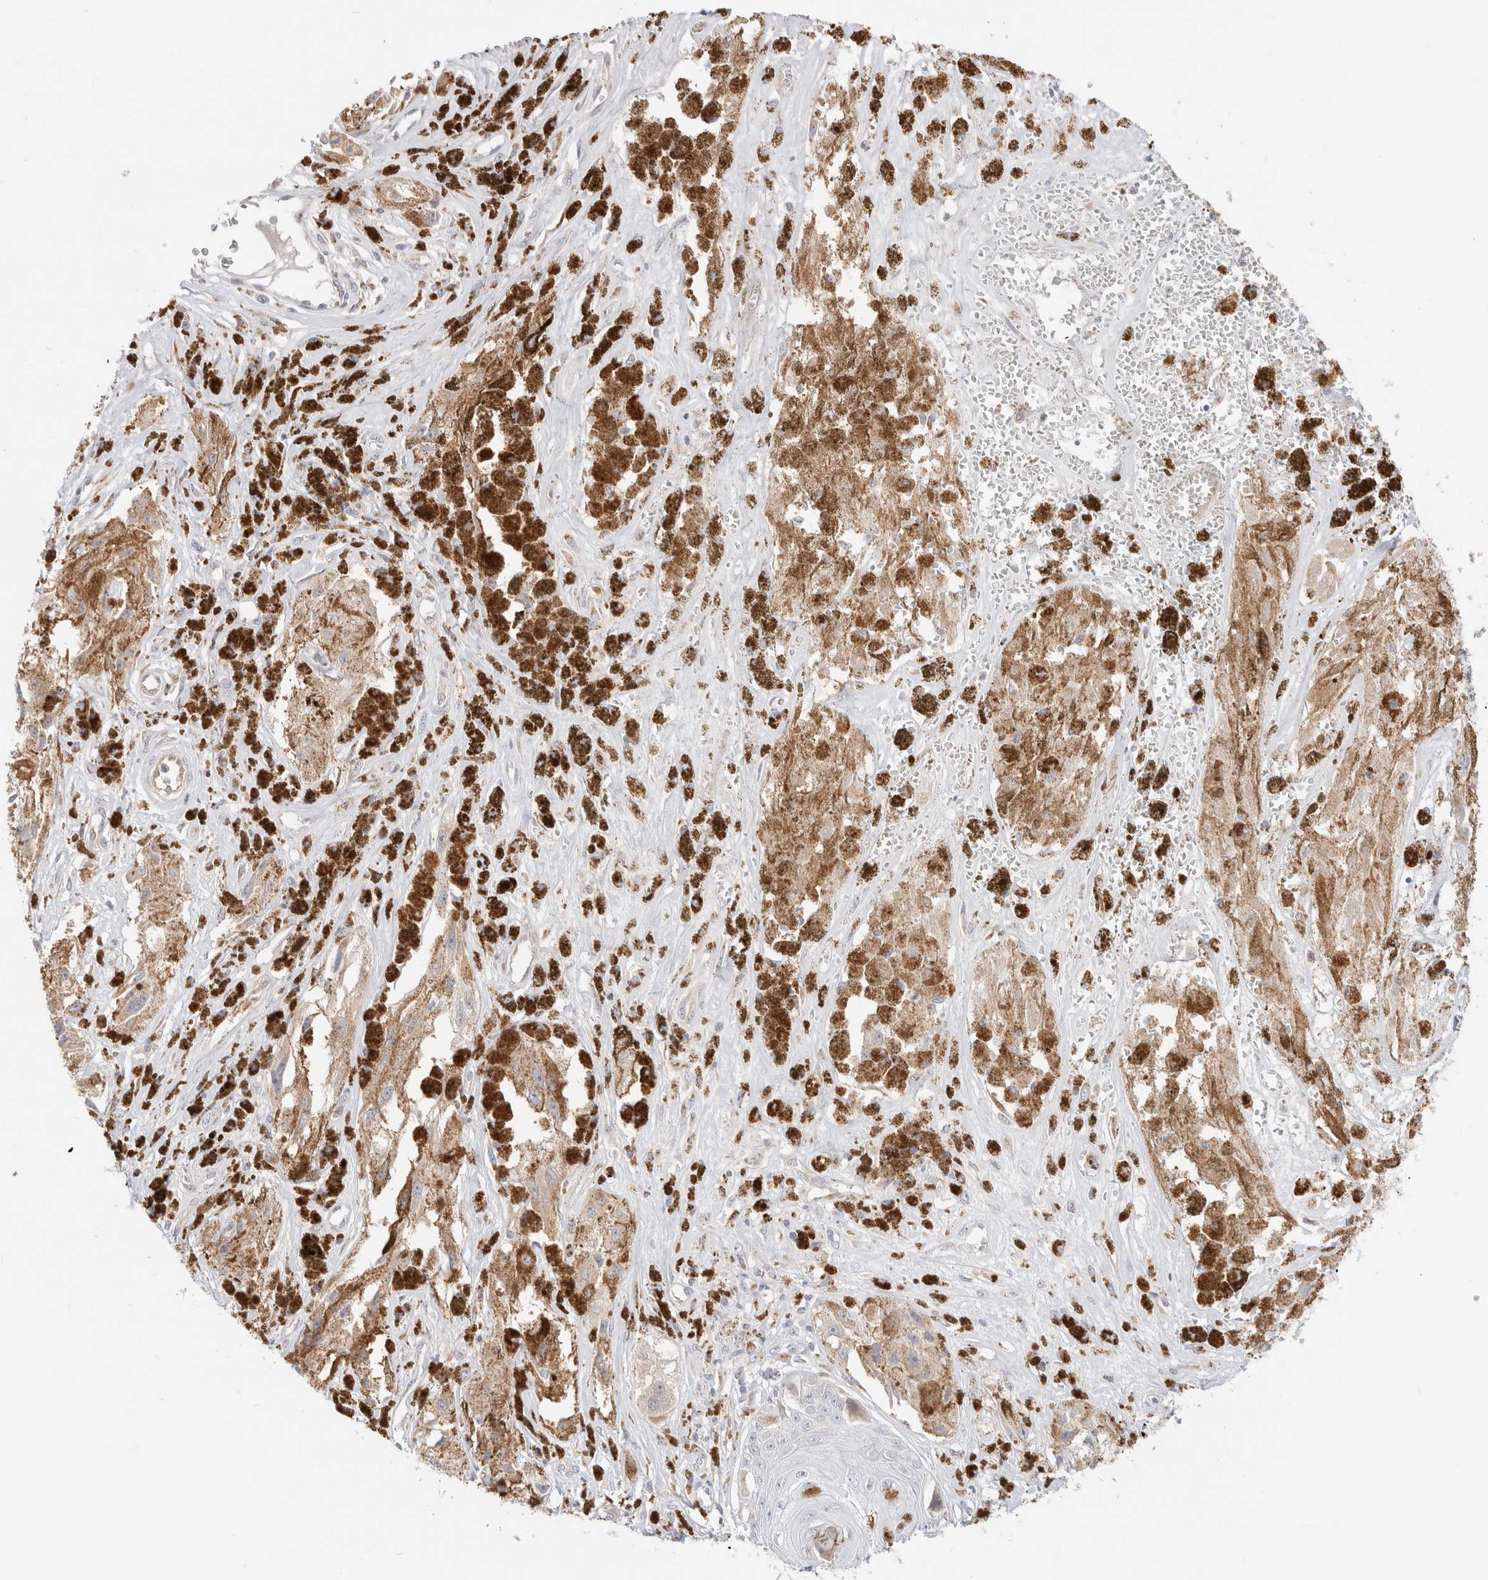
{"staining": {"intensity": "weak", "quantity": "<25%", "location": "cytoplasmic/membranous"}, "tissue": "melanoma", "cell_type": "Tumor cells", "image_type": "cancer", "snomed": [{"axis": "morphology", "description": "Malignant melanoma, NOS"}, {"axis": "topography", "description": "Skin"}], "caption": "A high-resolution histopathology image shows immunohistochemistry (IHC) staining of melanoma, which shows no significant positivity in tumor cells. Nuclei are stained in blue.", "gene": "EFCAB13", "patient": {"sex": "male", "age": 88}}